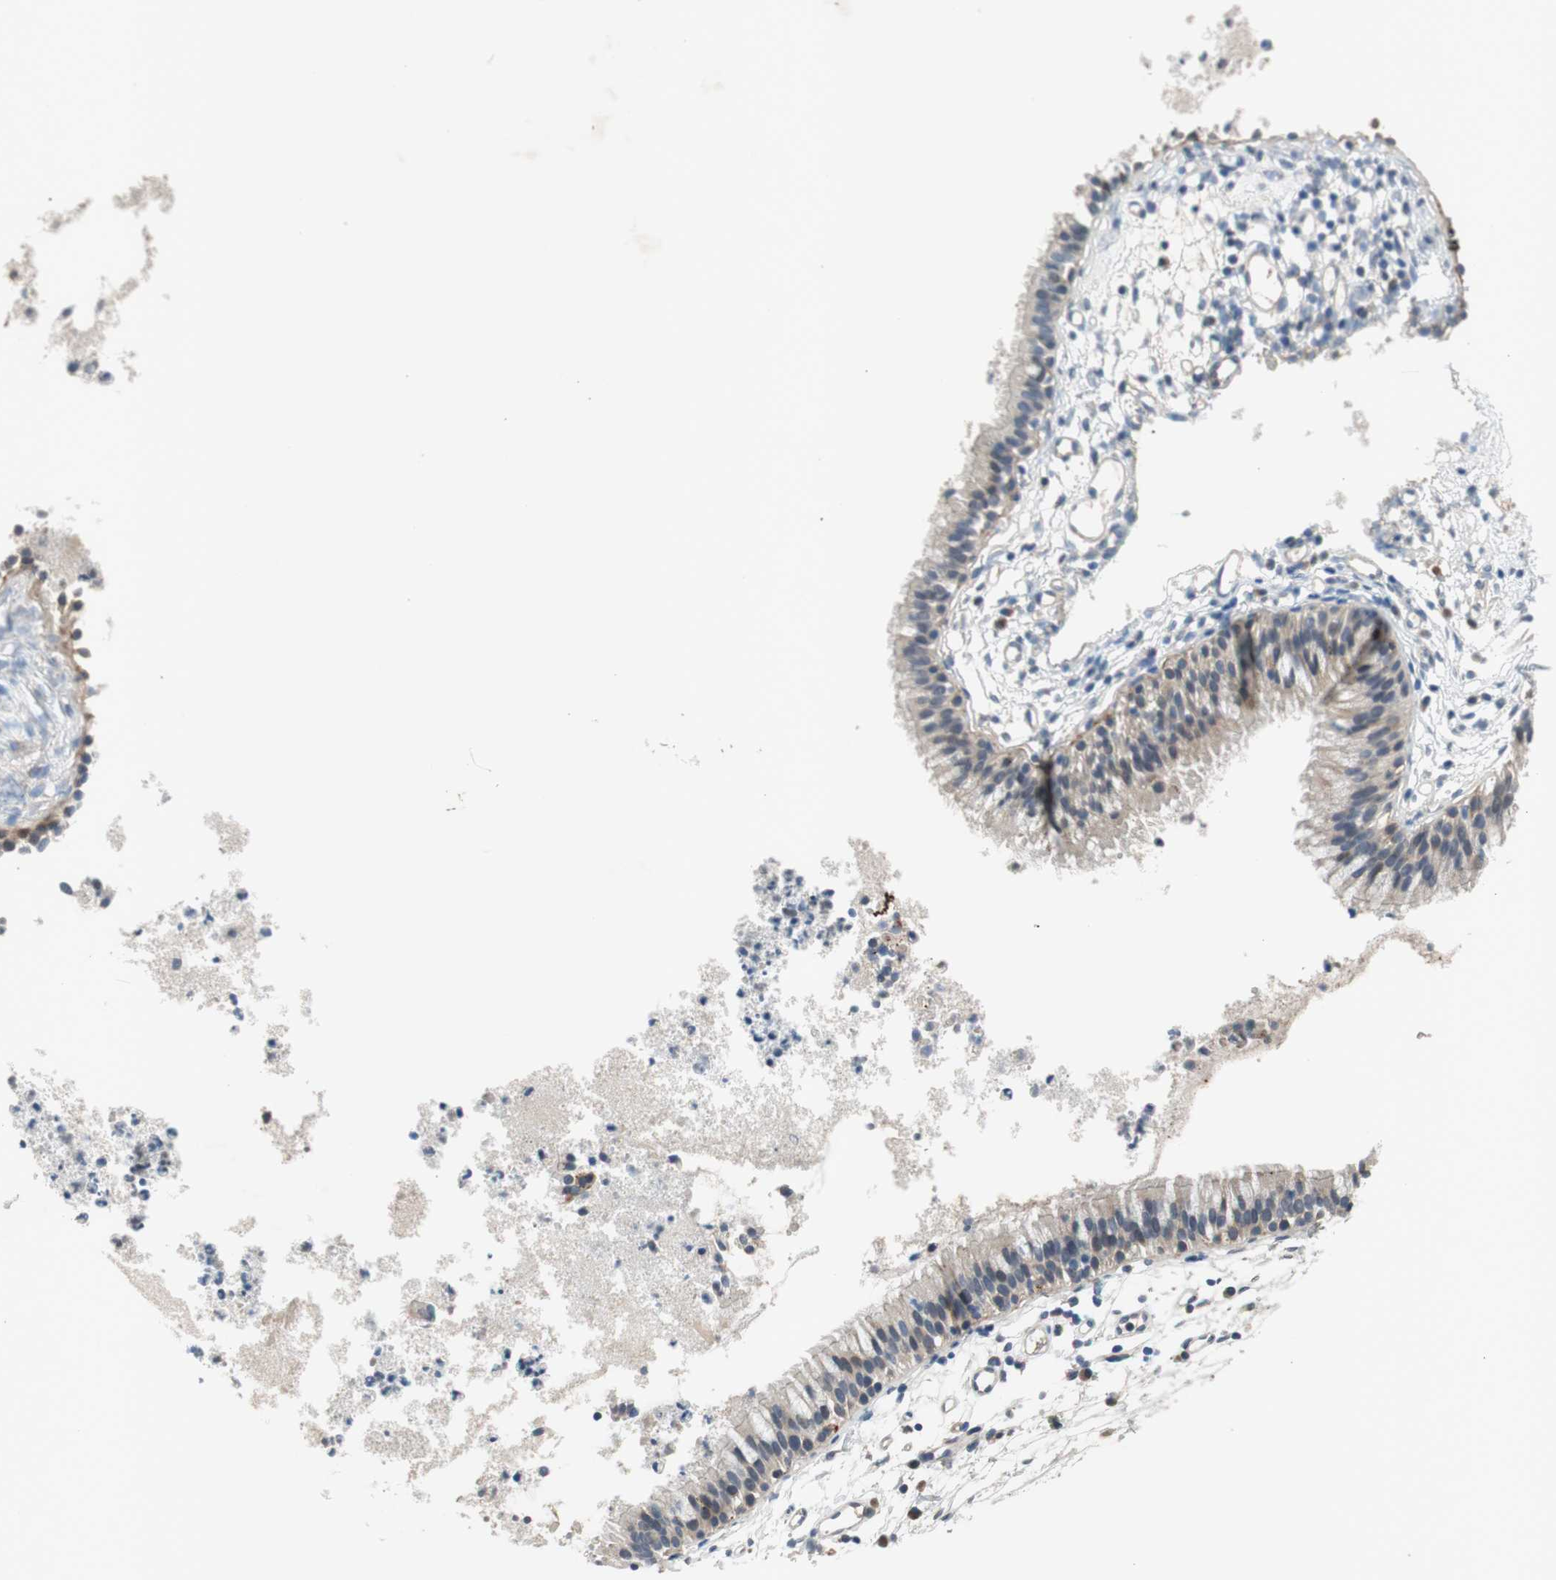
{"staining": {"intensity": "moderate", "quantity": "25%-75%", "location": "cytoplasmic/membranous"}, "tissue": "nasopharynx", "cell_type": "Respiratory epithelial cells", "image_type": "normal", "snomed": [{"axis": "morphology", "description": "Normal tissue, NOS"}, {"axis": "topography", "description": "Nasopharynx"}], "caption": "Immunohistochemical staining of unremarkable human nasopharynx reveals medium levels of moderate cytoplasmic/membranous expression in approximately 25%-75% of respiratory epithelial cells. (DAB IHC, brown staining for protein, blue staining for nuclei).", "gene": "COL12A1", "patient": {"sex": "male", "age": 21}}